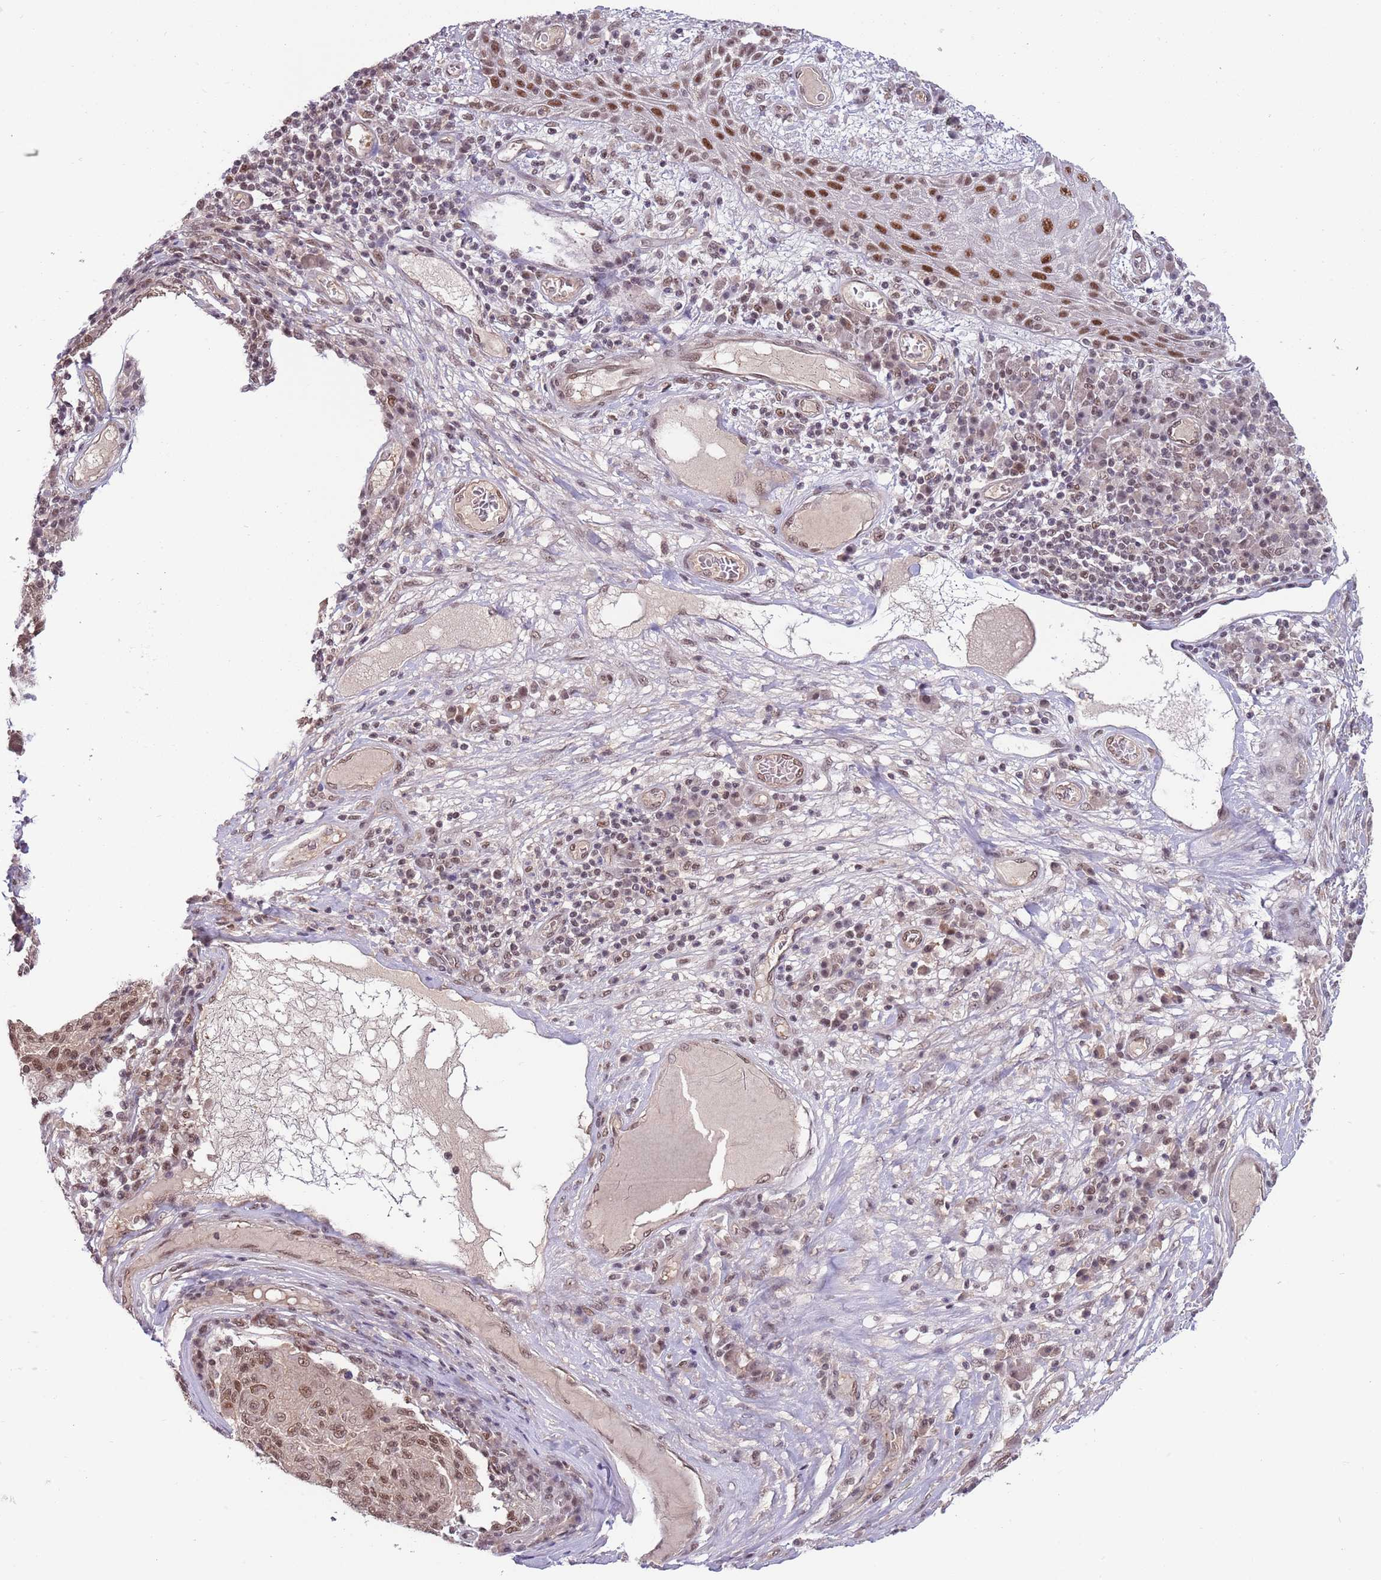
{"staining": {"intensity": "moderate", "quantity": "25%-75%", "location": "nuclear"}, "tissue": "melanoma", "cell_type": "Tumor cells", "image_type": "cancer", "snomed": [{"axis": "morphology", "description": "Malignant melanoma, NOS"}, {"axis": "topography", "description": "Skin"}], "caption": "Malignant melanoma tissue exhibits moderate nuclear staining in approximately 25%-75% of tumor cells, visualized by immunohistochemistry.", "gene": "ZBTB7A", "patient": {"sex": "male", "age": 53}}